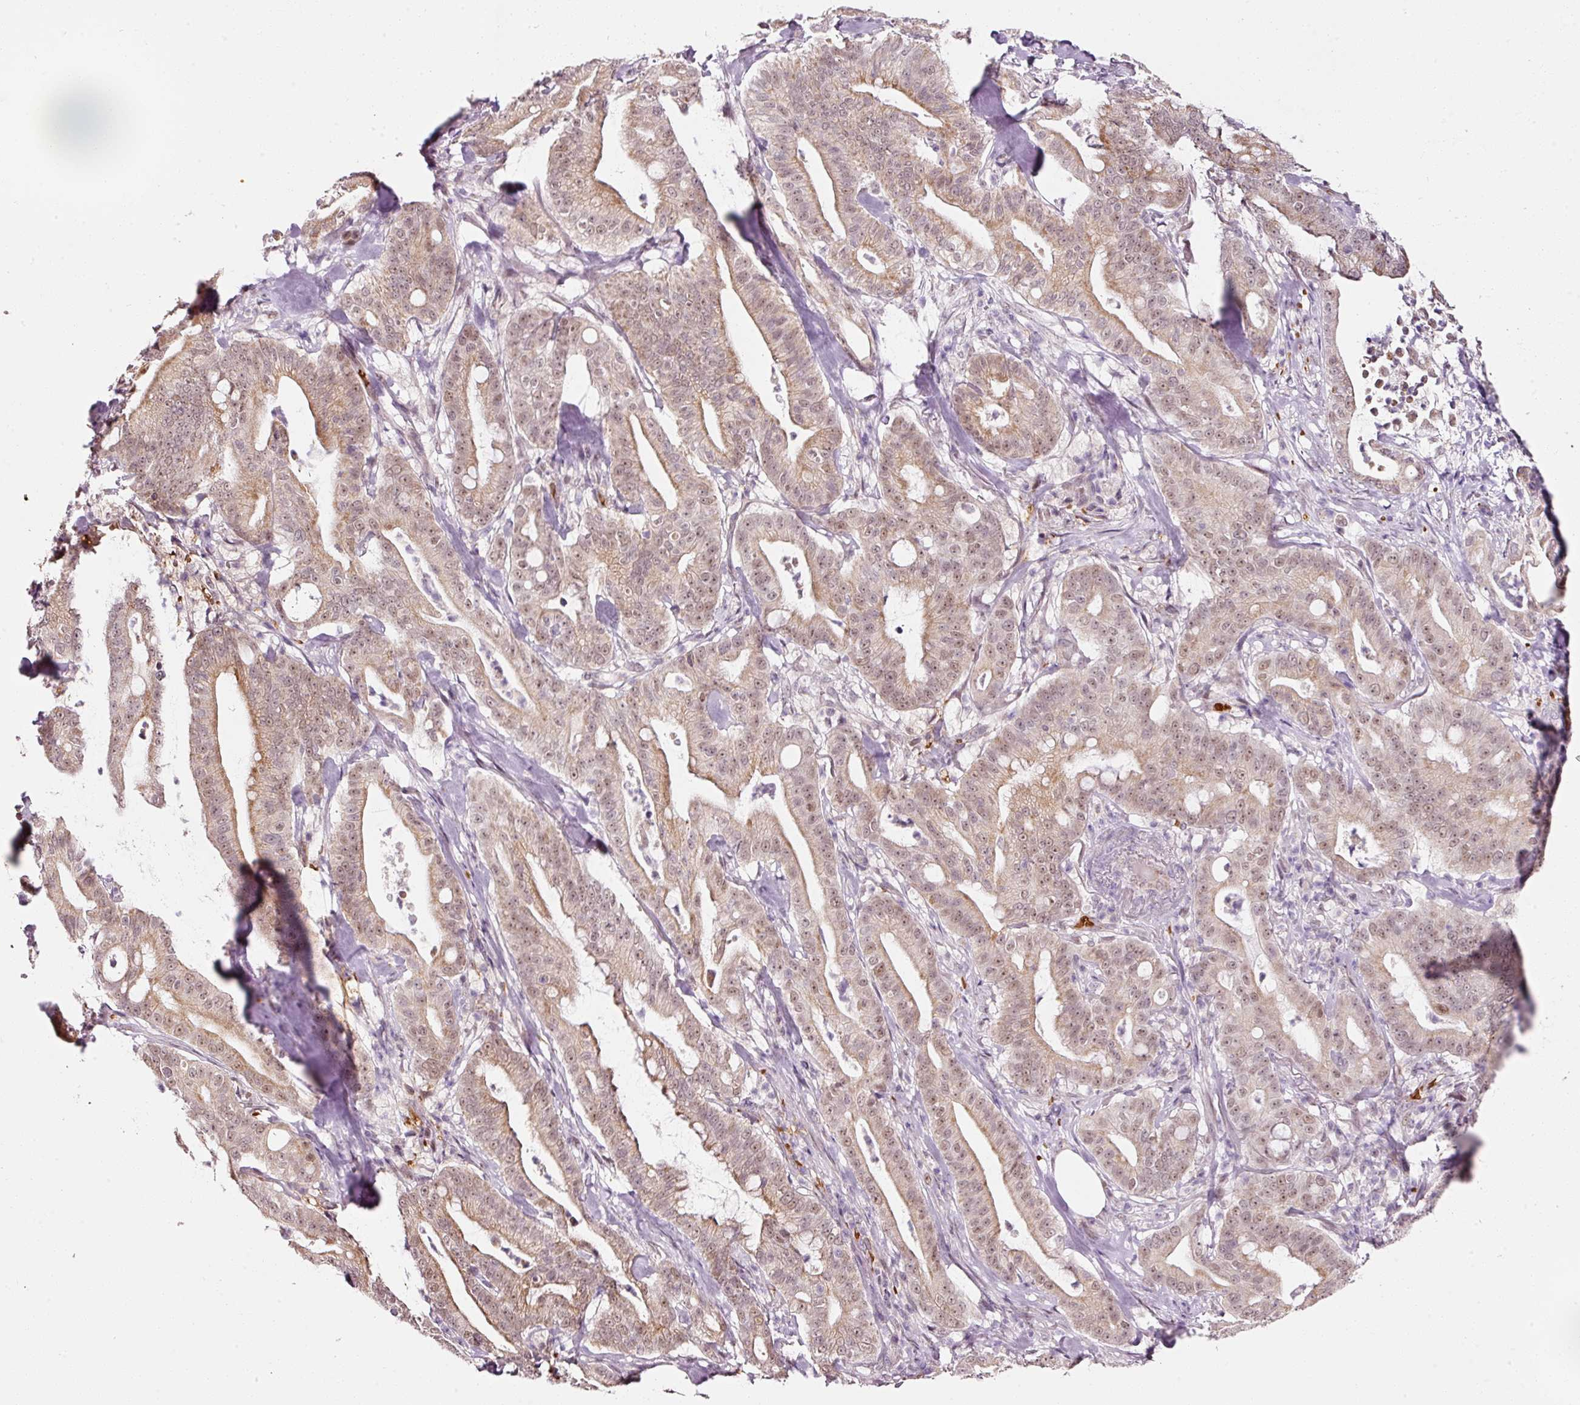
{"staining": {"intensity": "weak", "quantity": ">75%", "location": "cytoplasmic/membranous,nuclear"}, "tissue": "pancreatic cancer", "cell_type": "Tumor cells", "image_type": "cancer", "snomed": [{"axis": "morphology", "description": "Adenocarcinoma, NOS"}, {"axis": "topography", "description": "Pancreas"}], "caption": "Pancreatic cancer (adenocarcinoma) stained with immunohistochemistry shows weak cytoplasmic/membranous and nuclear positivity in approximately >75% of tumor cells. The staining was performed using DAB to visualize the protein expression in brown, while the nuclei were stained in blue with hematoxylin (Magnification: 20x).", "gene": "ZNF460", "patient": {"sex": "male", "age": 71}}